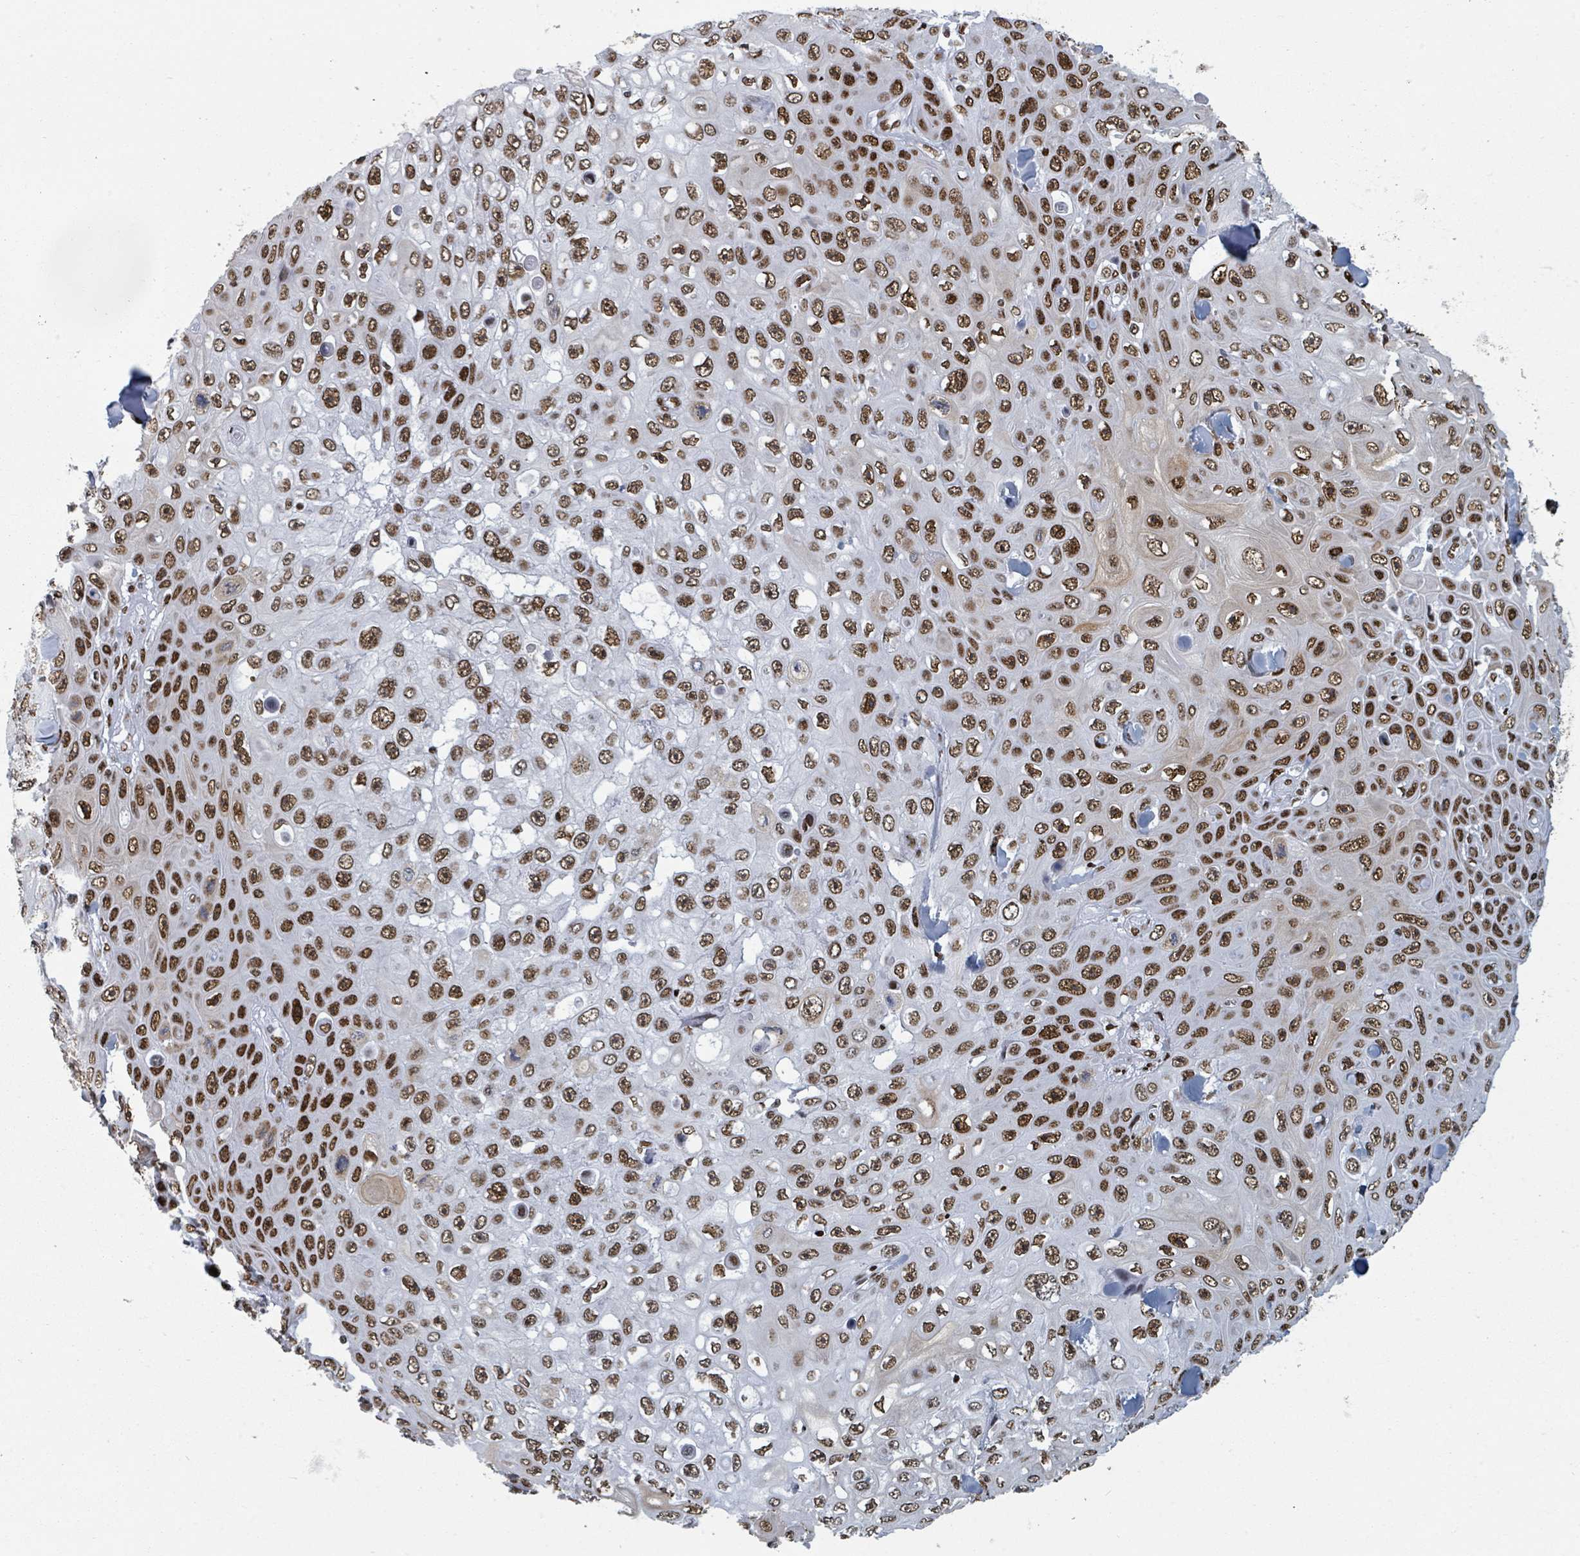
{"staining": {"intensity": "strong", "quantity": ">75%", "location": "nuclear"}, "tissue": "skin cancer", "cell_type": "Tumor cells", "image_type": "cancer", "snomed": [{"axis": "morphology", "description": "Squamous cell carcinoma, NOS"}, {"axis": "topography", "description": "Skin"}], "caption": "Immunohistochemistry of human skin cancer shows high levels of strong nuclear expression in about >75% of tumor cells.", "gene": "DHX16", "patient": {"sex": "male", "age": 82}}